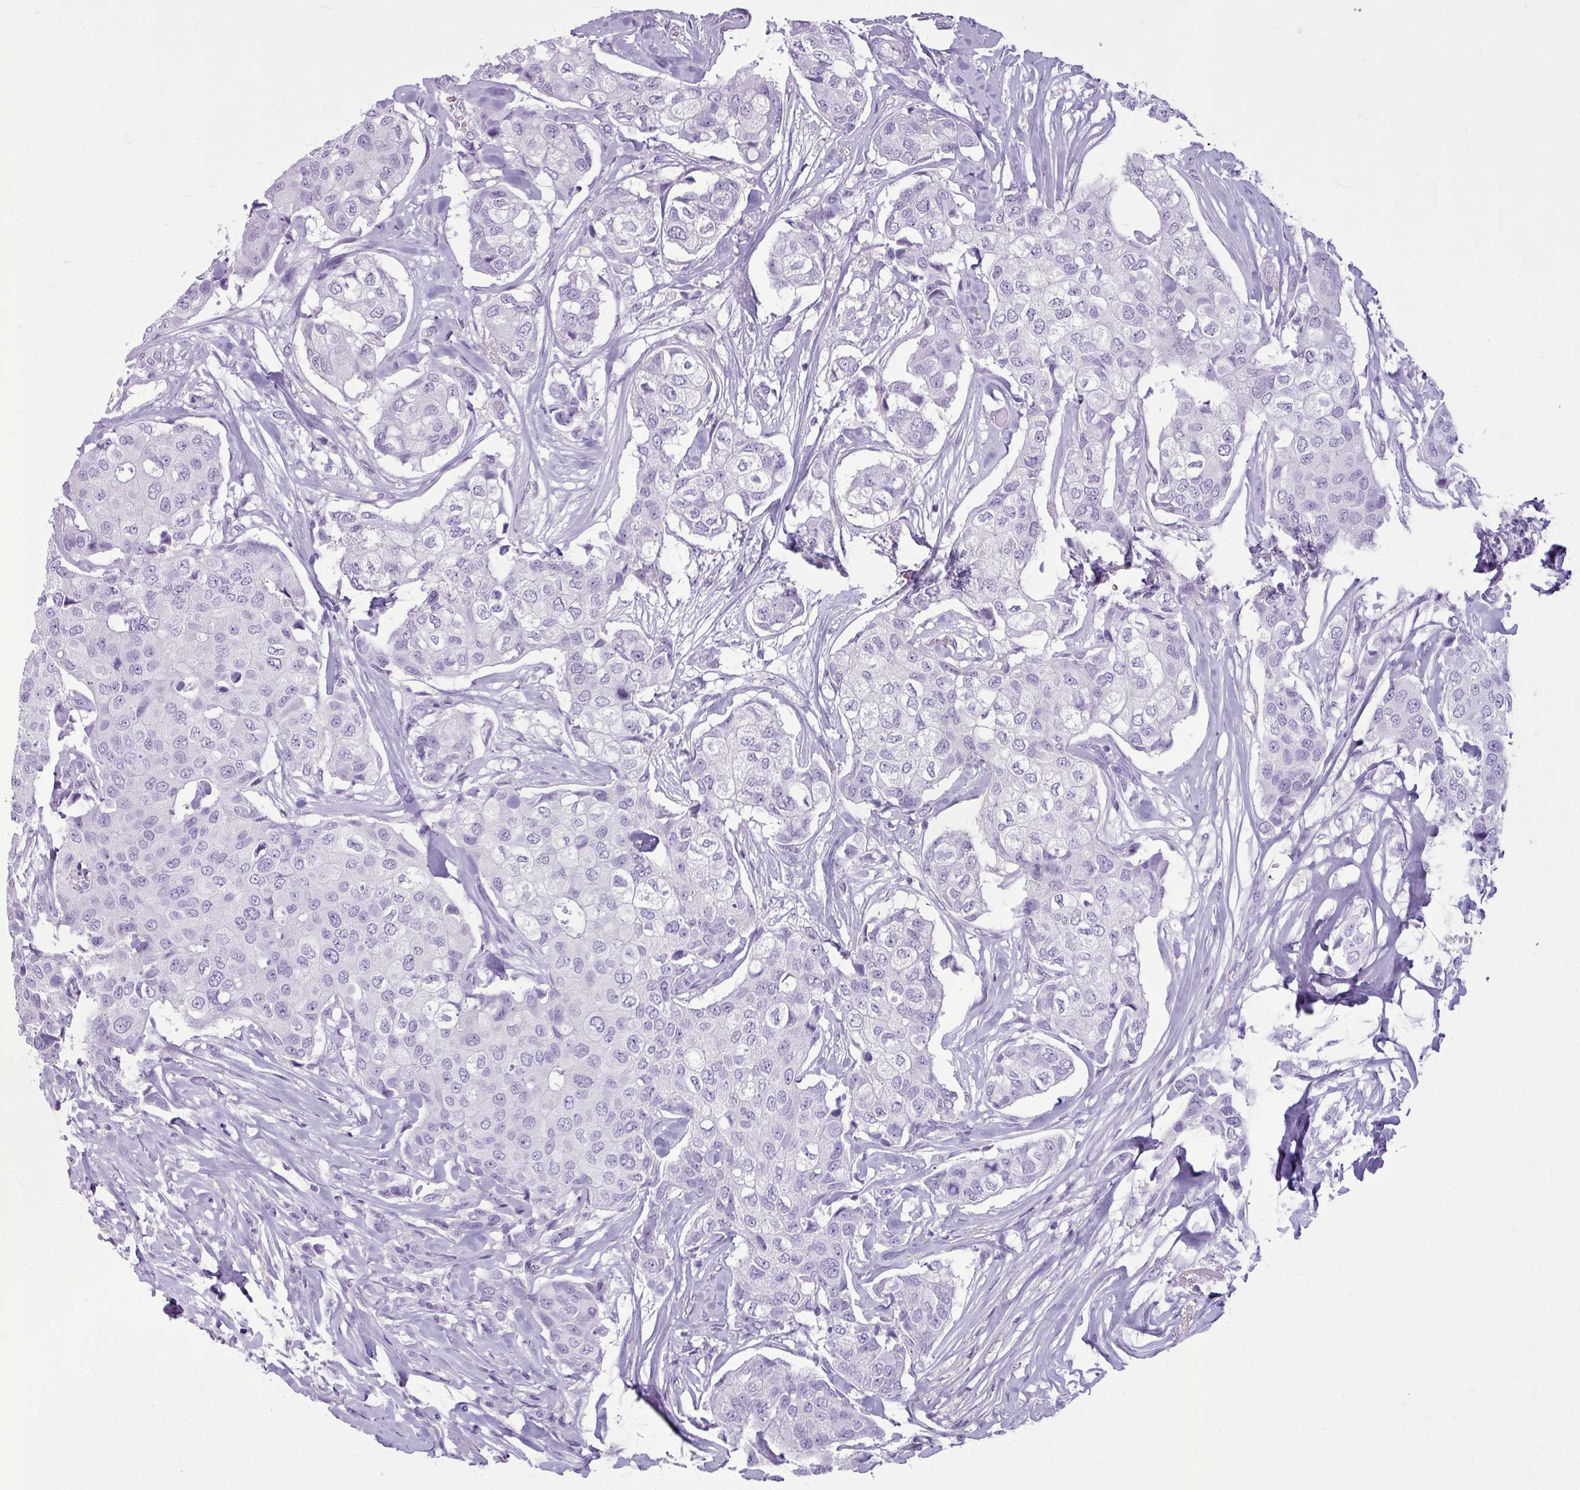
{"staining": {"intensity": "negative", "quantity": "none", "location": "none"}, "tissue": "breast cancer", "cell_type": "Tumor cells", "image_type": "cancer", "snomed": [{"axis": "morphology", "description": "Duct carcinoma"}, {"axis": "topography", "description": "Breast"}], "caption": "Breast cancer was stained to show a protein in brown. There is no significant positivity in tumor cells. The staining was performed using DAB to visualize the protein expression in brown, while the nuclei were stained in blue with hematoxylin (Magnification: 20x).", "gene": "AMY1B", "patient": {"sex": "female", "age": 80}}